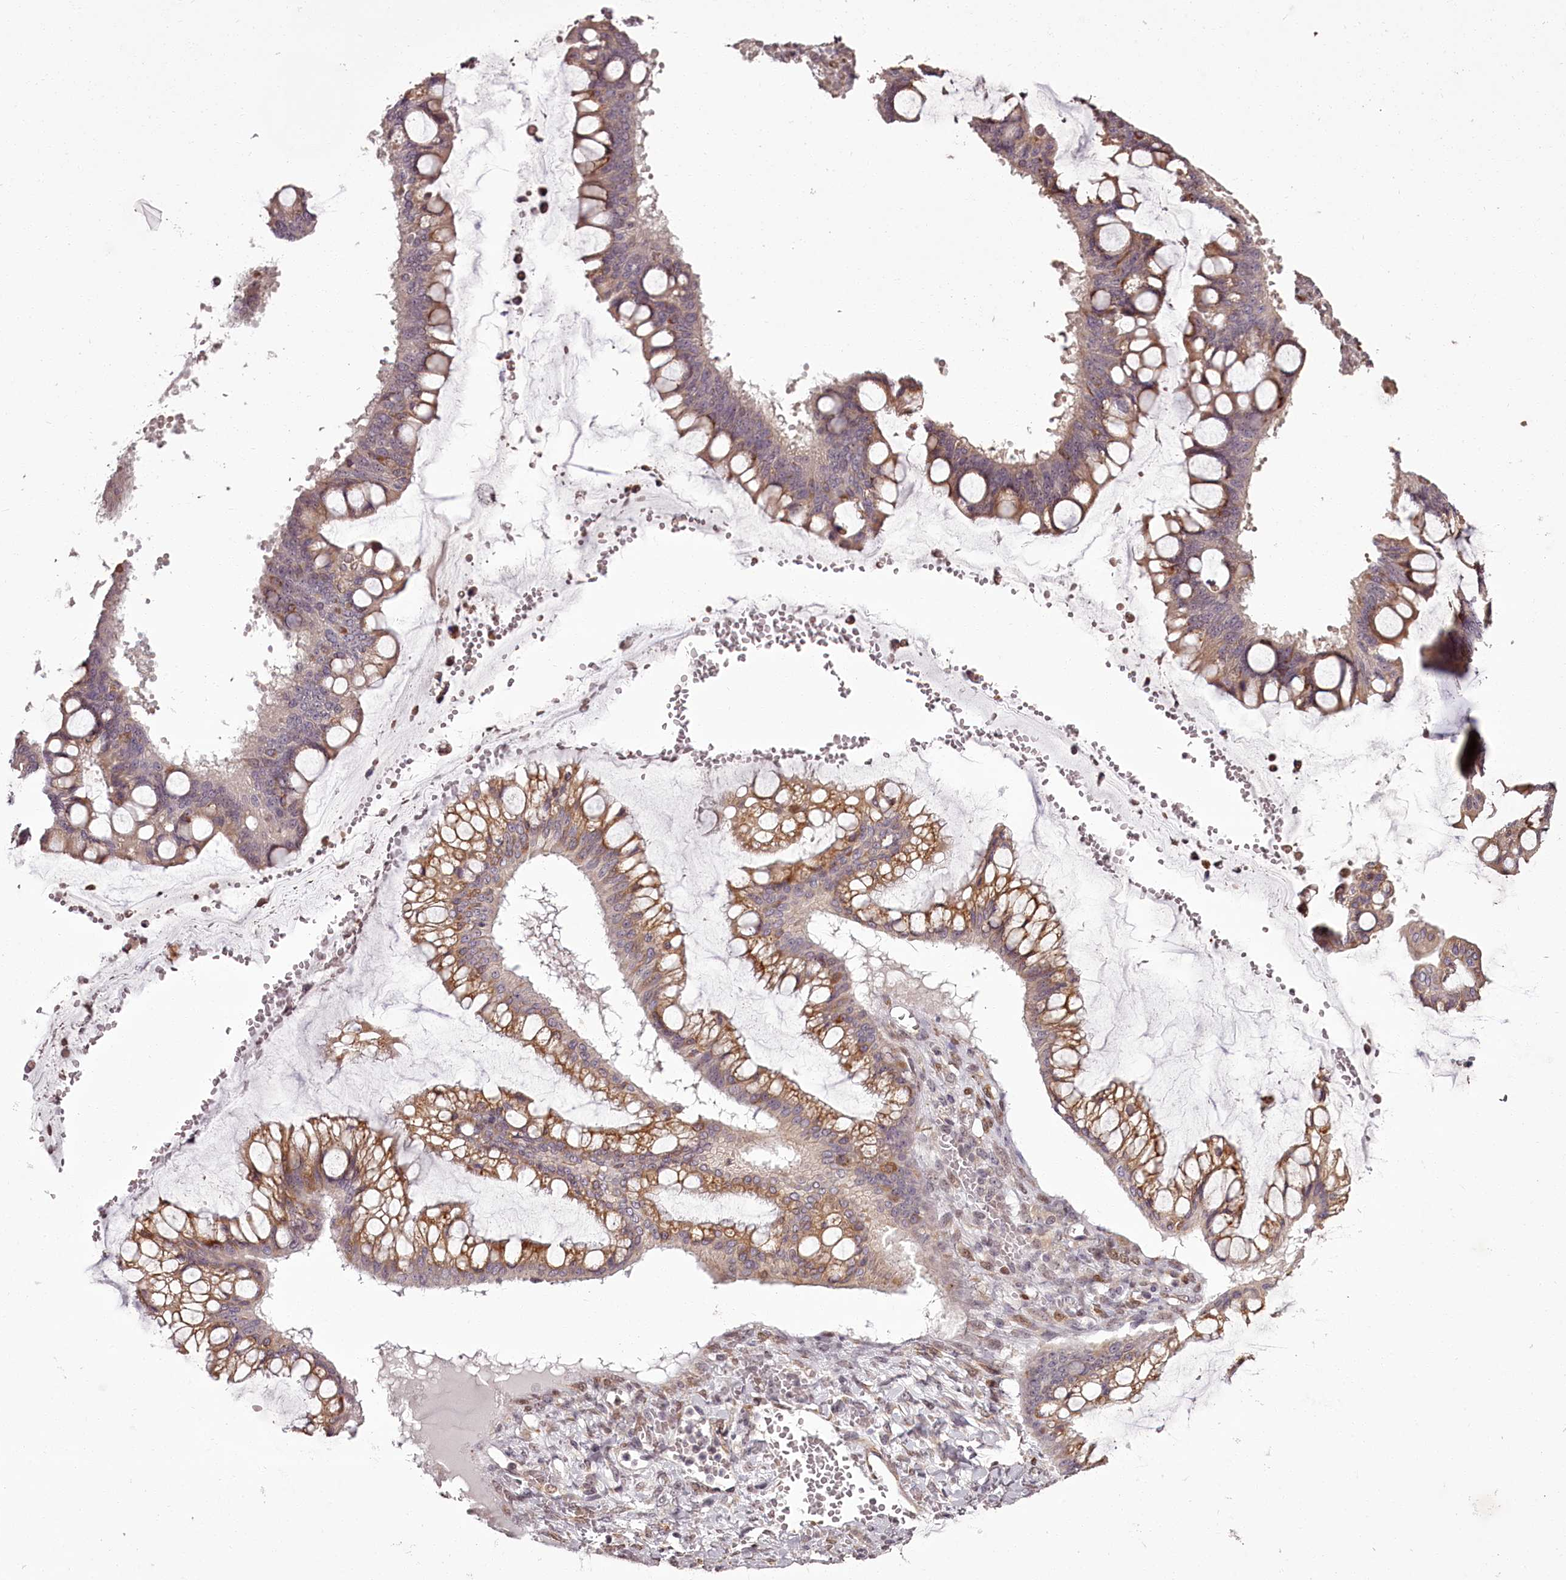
{"staining": {"intensity": "moderate", "quantity": ">75%", "location": "cytoplasmic/membranous"}, "tissue": "ovarian cancer", "cell_type": "Tumor cells", "image_type": "cancer", "snomed": [{"axis": "morphology", "description": "Cystadenocarcinoma, mucinous, NOS"}, {"axis": "topography", "description": "Ovary"}], "caption": "Immunohistochemical staining of ovarian cancer (mucinous cystadenocarcinoma) demonstrates moderate cytoplasmic/membranous protein staining in approximately >75% of tumor cells. (DAB = brown stain, brightfield microscopy at high magnification).", "gene": "CCDC92", "patient": {"sex": "female", "age": 73}}